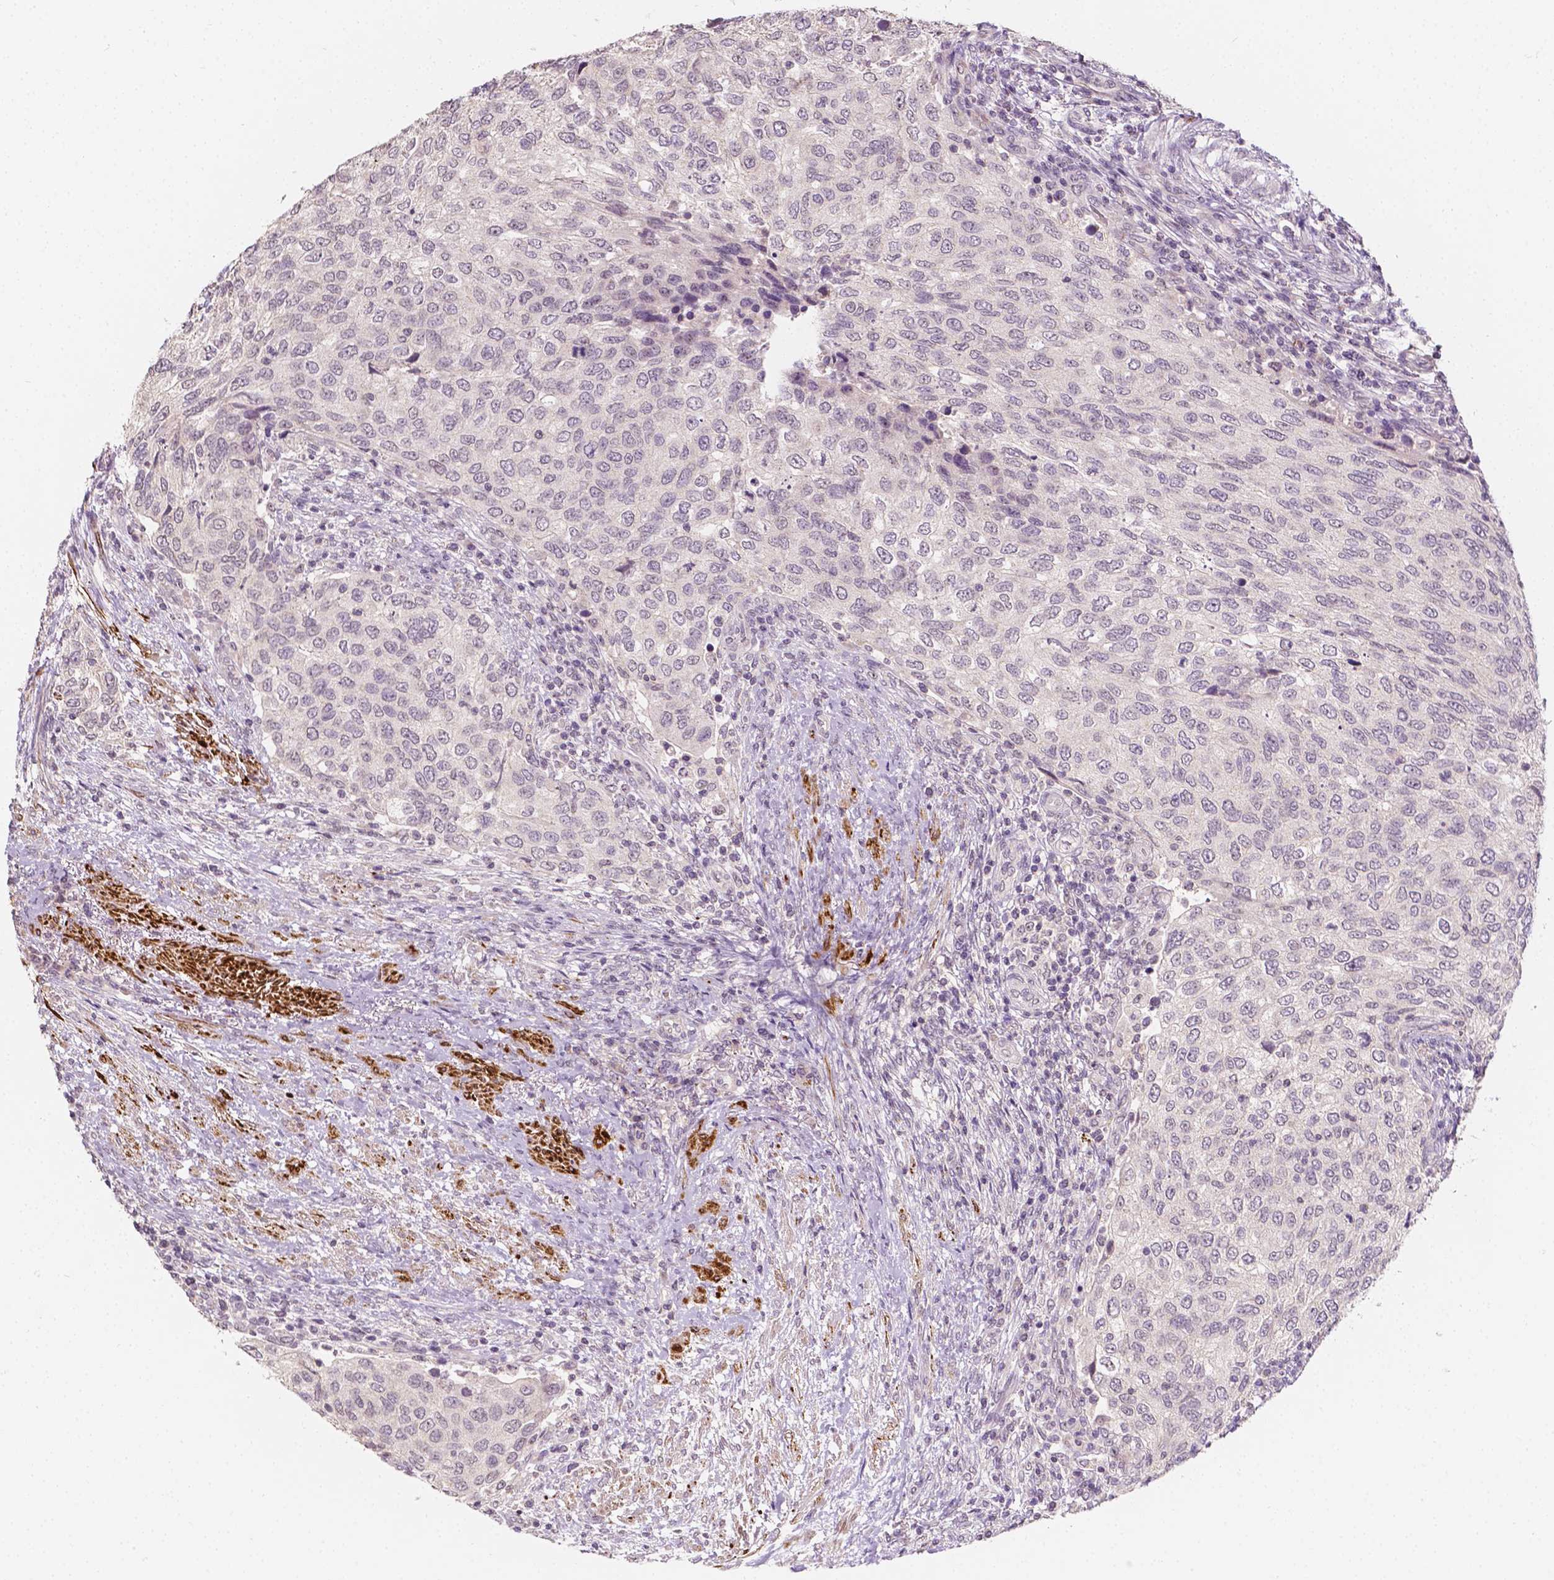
{"staining": {"intensity": "negative", "quantity": "none", "location": "none"}, "tissue": "urothelial cancer", "cell_type": "Tumor cells", "image_type": "cancer", "snomed": [{"axis": "morphology", "description": "Urothelial carcinoma, High grade"}, {"axis": "topography", "description": "Urinary bladder"}], "caption": "The histopathology image demonstrates no staining of tumor cells in urothelial cancer.", "gene": "SIRT2", "patient": {"sex": "female", "age": 78}}